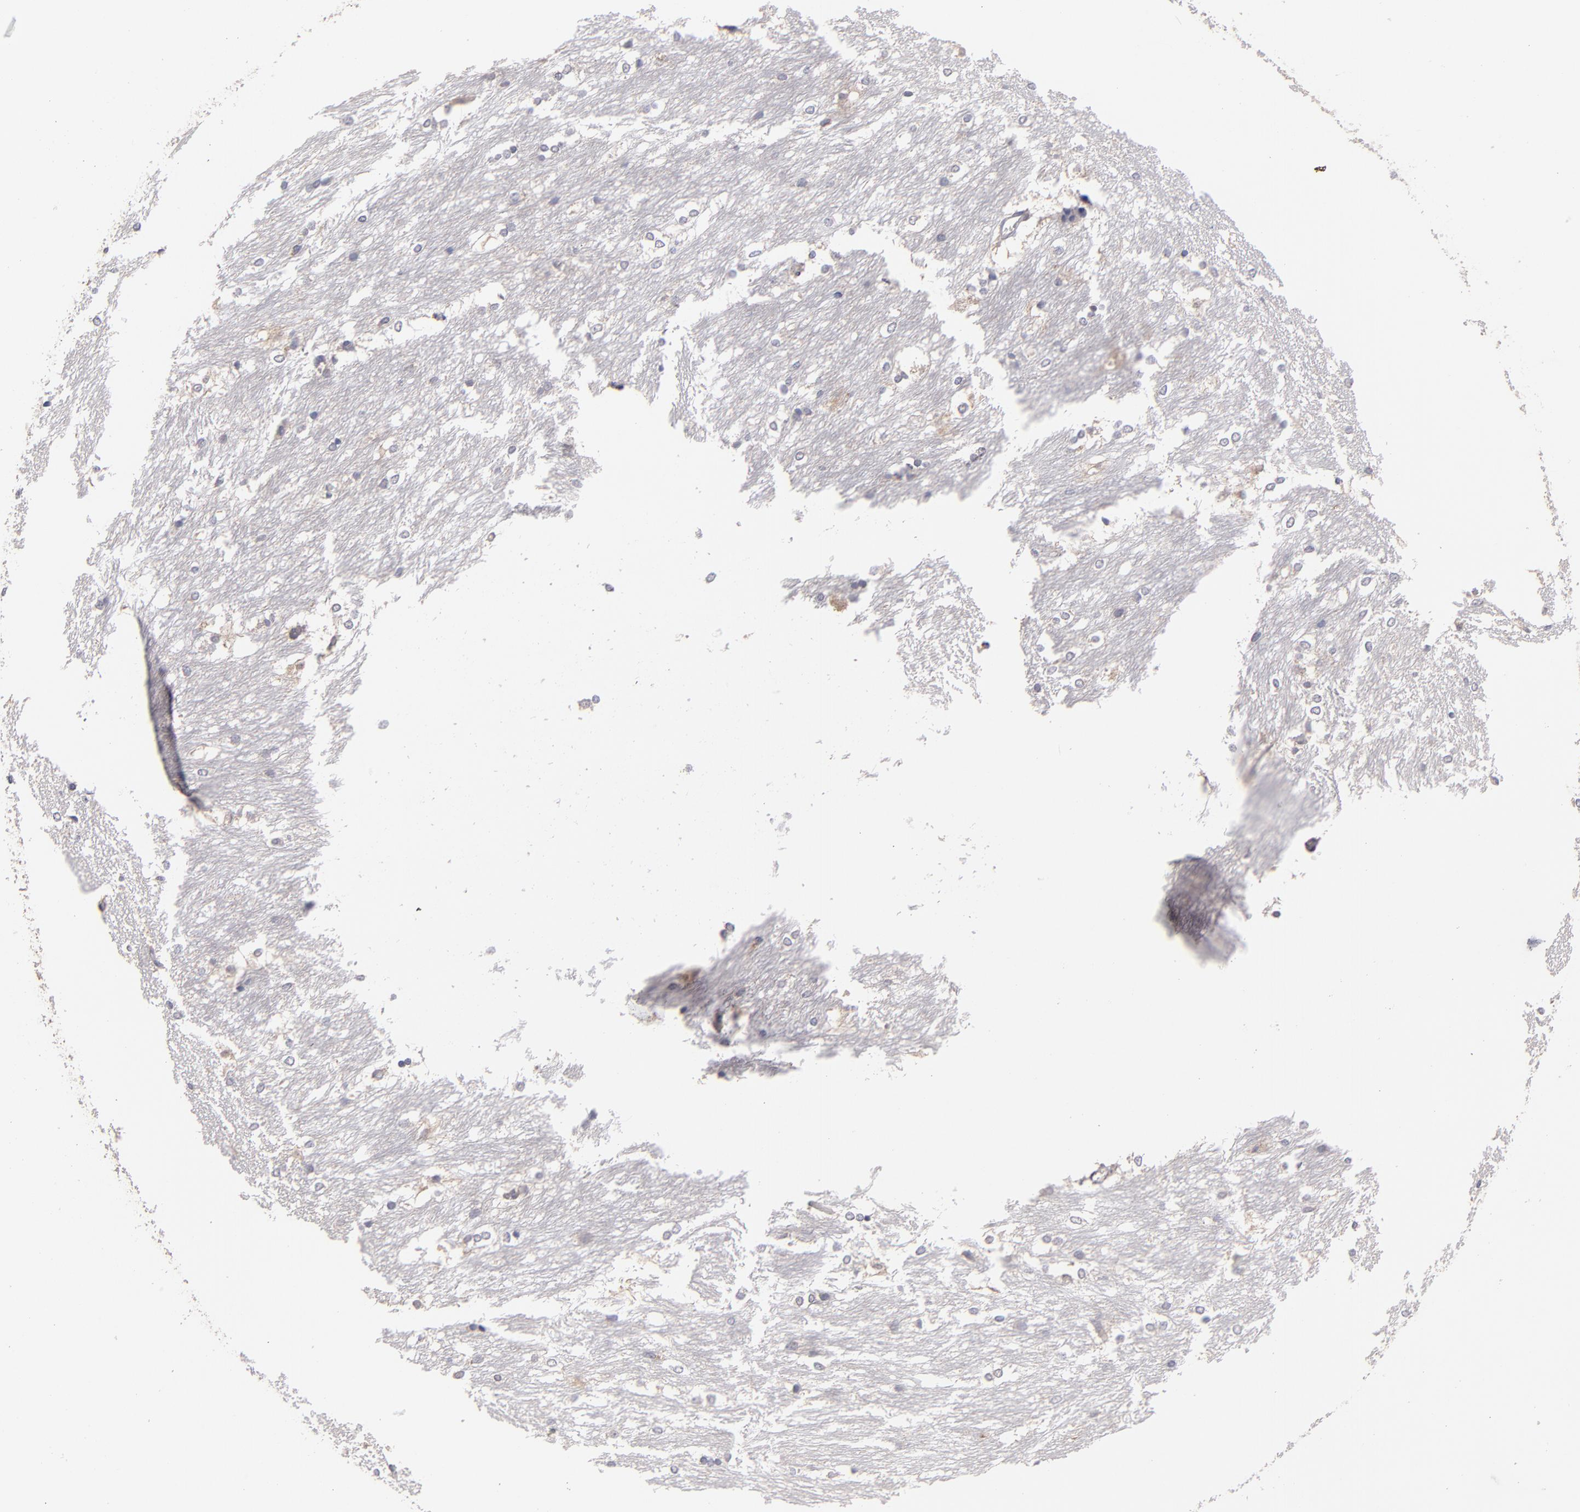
{"staining": {"intensity": "negative", "quantity": "none", "location": "none"}, "tissue": "caudate", "cell_type": "Glial cells", "image_type": "normal", "snomed": [{"axis": "morphology", "description": "Normal tissue, NOS"}, {"axis": "topography", "description": "Lateral ventricle wall"}], "caption": "High magnification brightfield microscopy of unremarkable caudate stained with DAB (brown) and counterstained with hematoxylin (blue): glial cells show no significant positivity. The staining is performed using DAB brown chromogen with nuclei counter-stained in using hematoxylin.", "gene": "HCCS", "patient": {"sex": "female", "age": 19}}